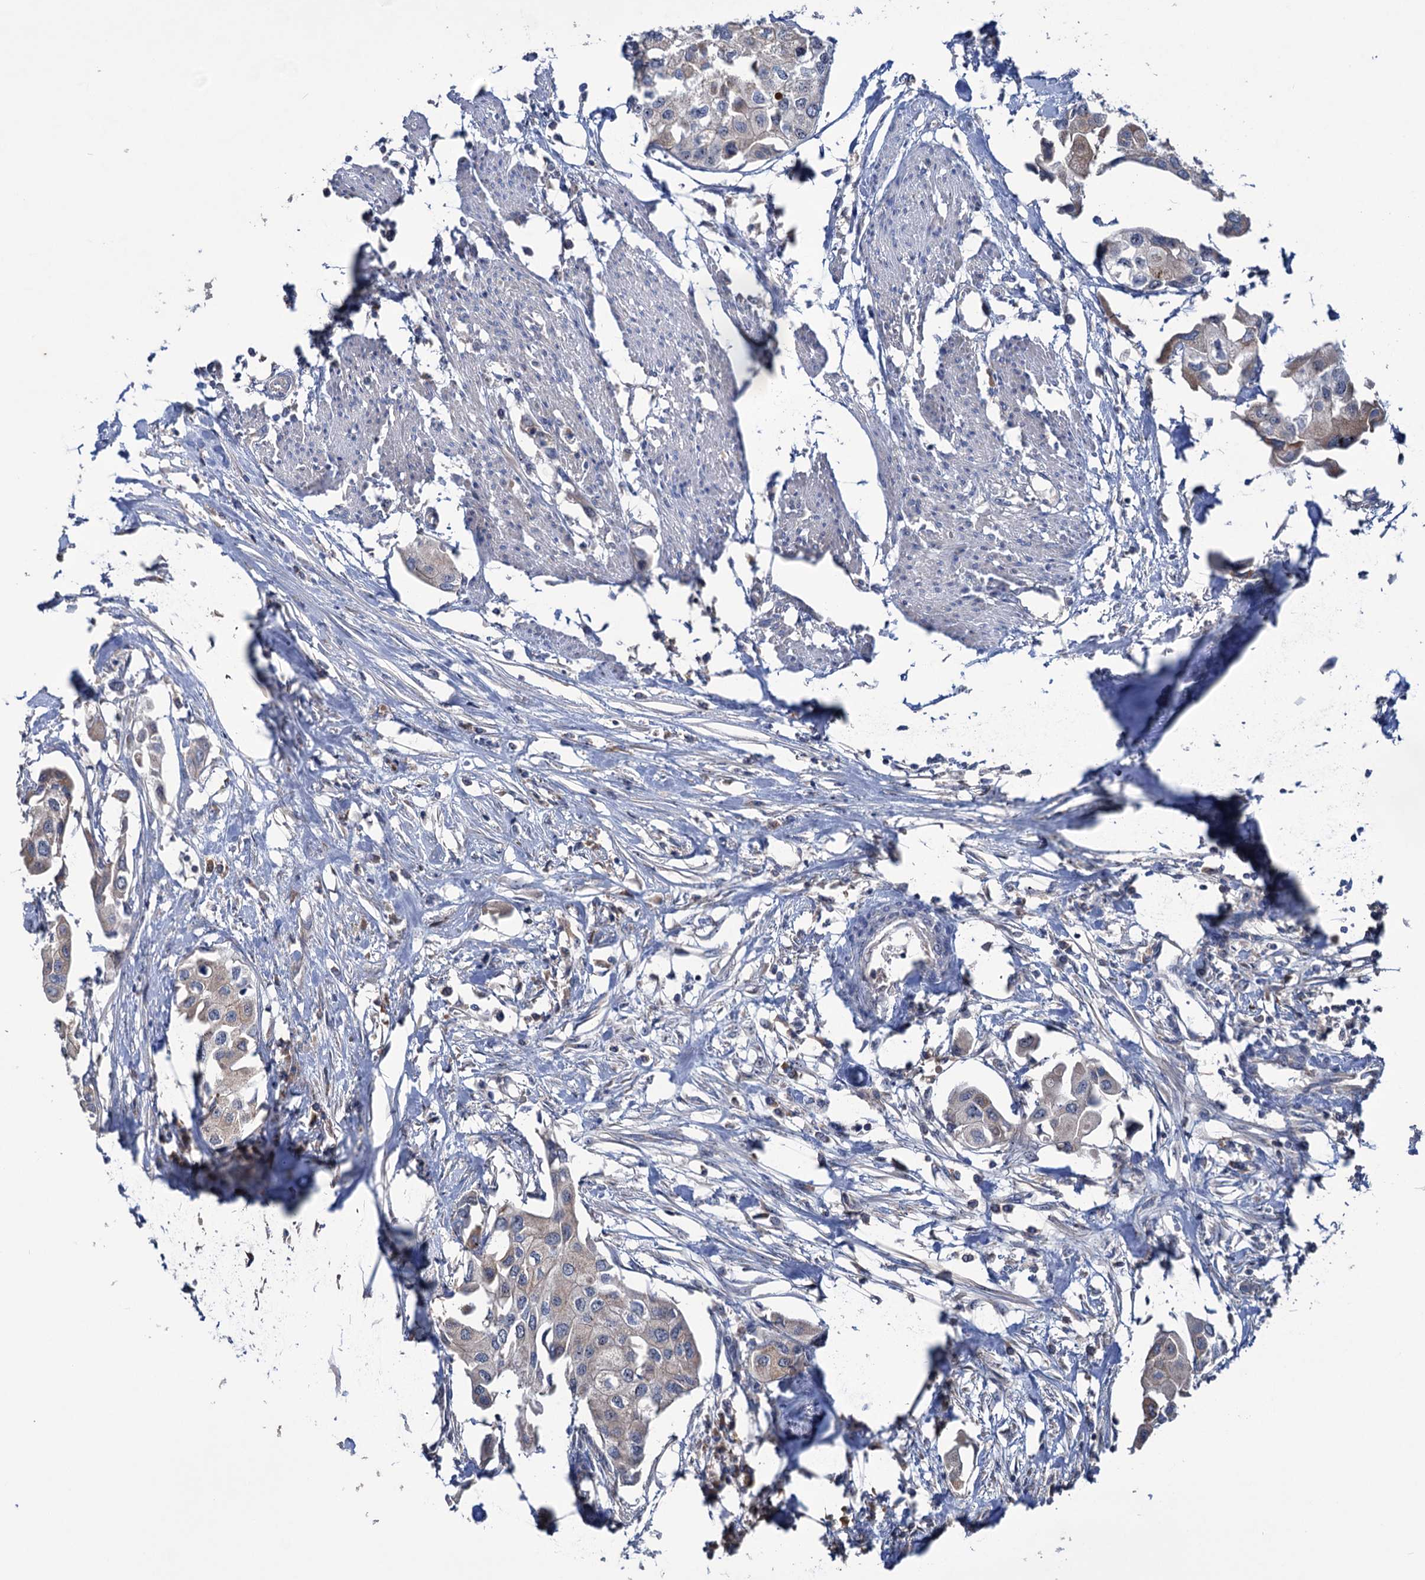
{"staining": {"intensity": "weak", "quantity": "<25%", "location": "cytoplasmic/membranous"}, "tissue": "urothelial cancer", "cell_type": "Tumor cells", "image_type": "cancer", "snomed": [{"axis": "morphology", "description": "Urothelial carcinoma, High grade"}, {"axis": "topography", "description": "Urinary bladder"}], "caption": "DAB (3,3'-diaminobenzidine) immunohistochemical staining of human urothelial cancer displays no significant staining in tumor cells.", "gene": "HTR3B", "patient": {"sex": "male", "age": 64}}